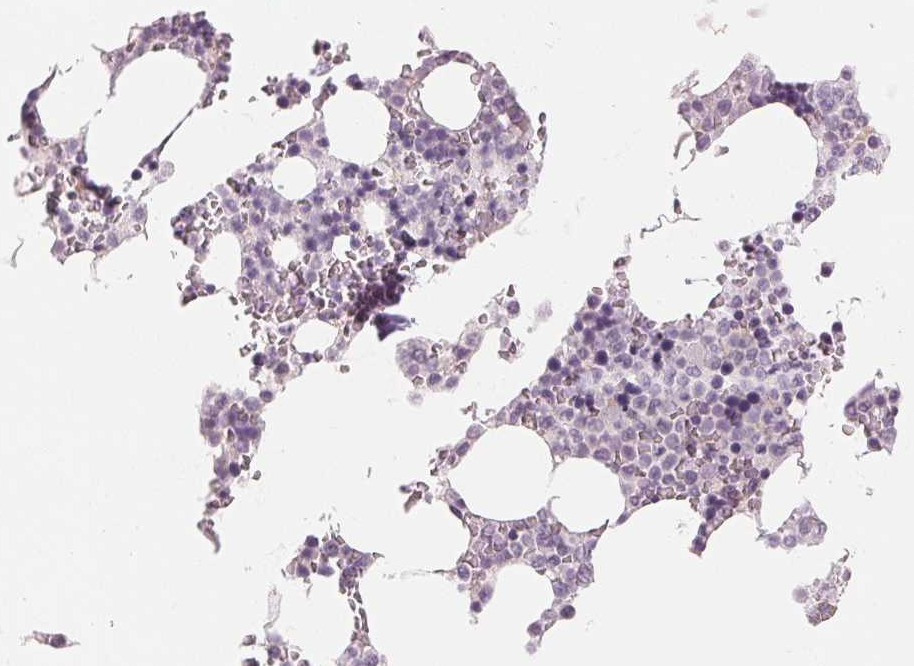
{"staining": {"intensity": "negative", "quantity": "none", "location": "none"}, "tissue": "bone marrow", "cell_type": "Hematopoietic cells", "image_type": "normal", "snomed": [{"axis": "morphology", "description": "Normal tissue, NOS"}, {"axis": "topography", "description": "Bone marrow"}], "caption": "A histopathology image of human bone marrow is negative for staining in hematopoietic cells.", "gene": "MAP1LC3A", "patient": {"sex": "female", "age": 42}}